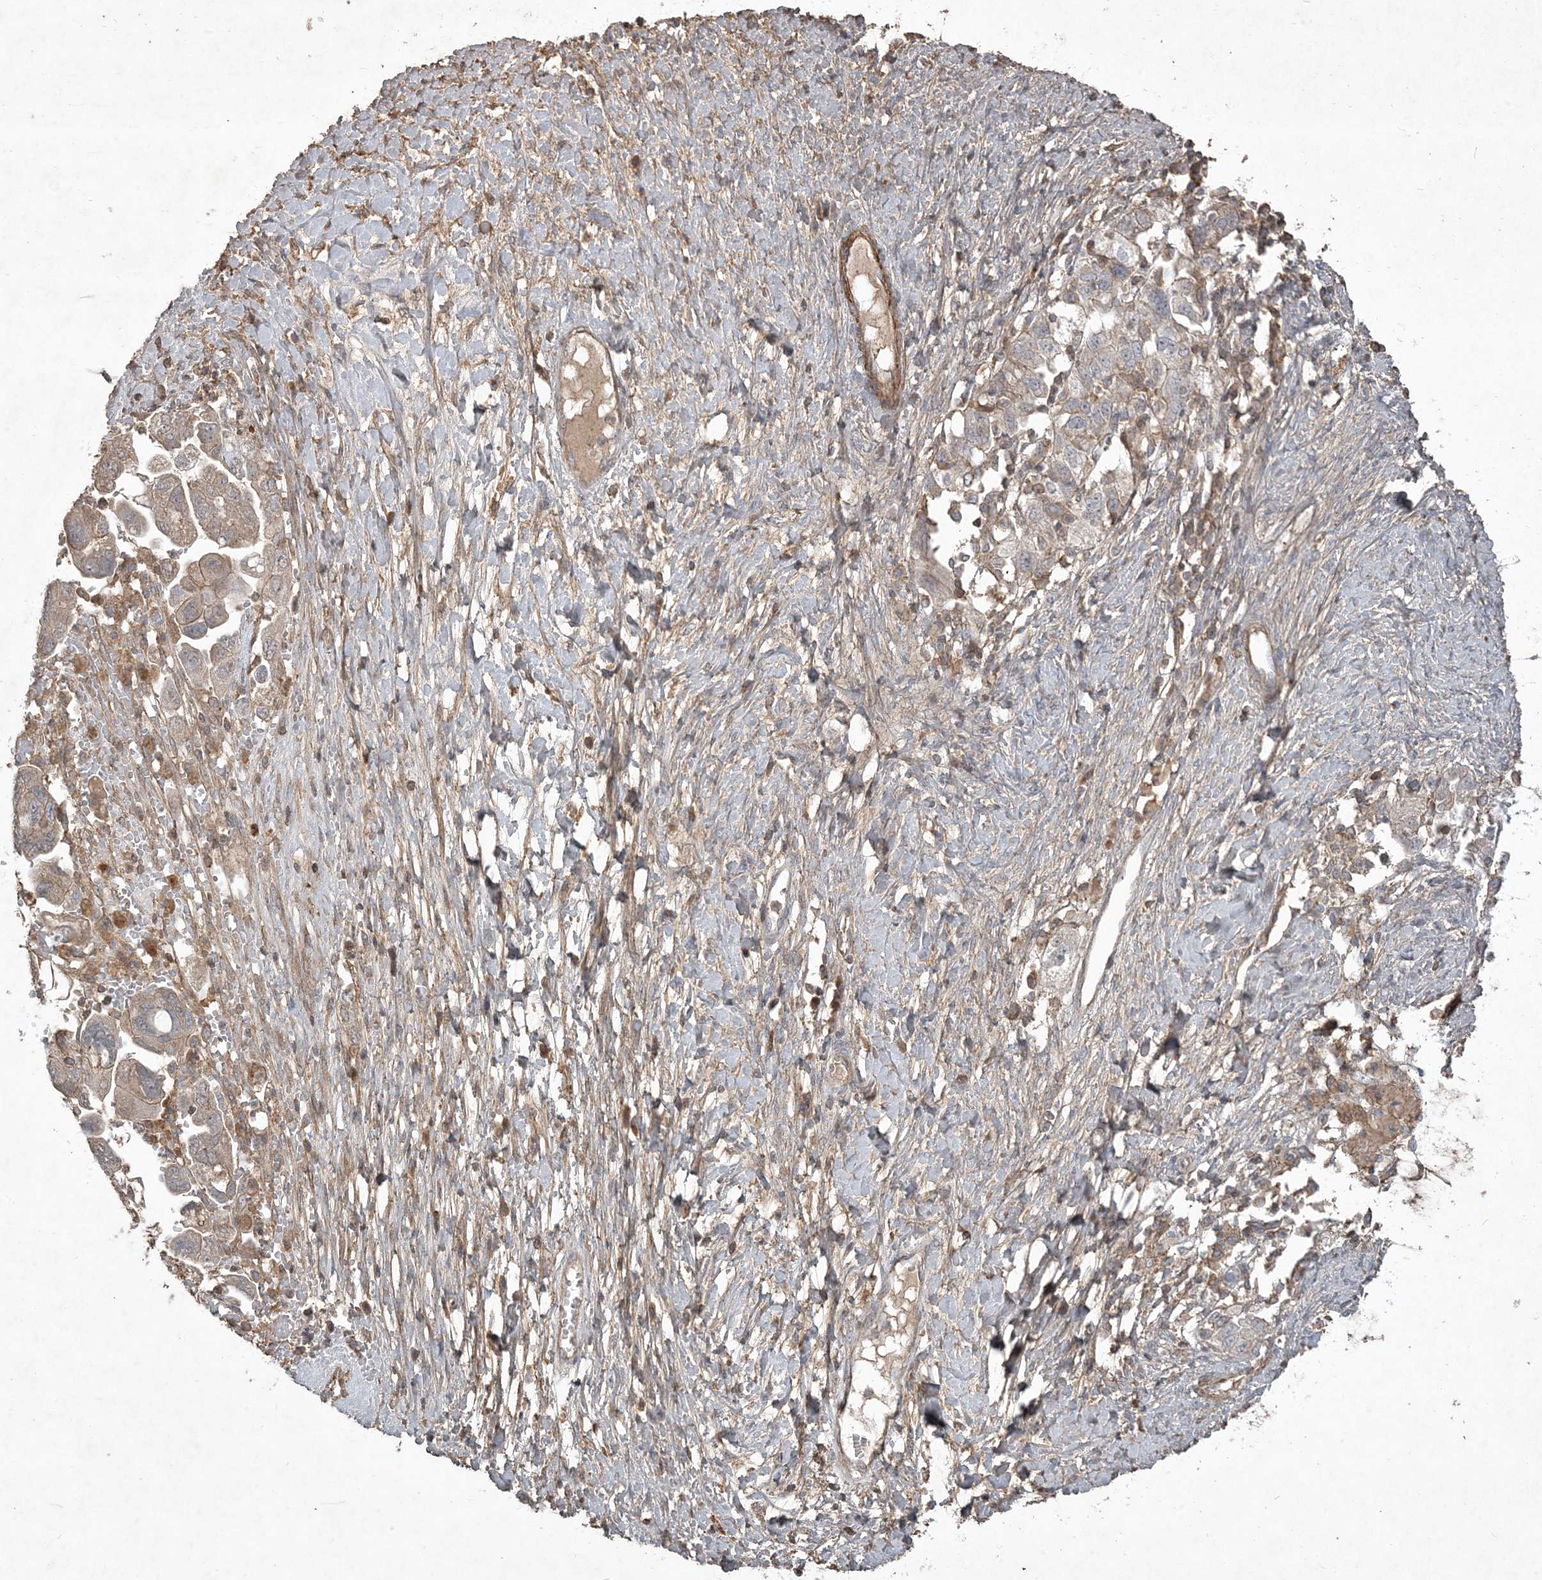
{"staining": {"intensity": "weak", "quantity": "<25%", "location": "cytoplasmic/membranous"}, "tissue": "ovarian cancer", "cell_type": "Tumor cells", "image_type": "cancer", "snomed": [{"axis": "morphology", "description": "Carcinoma, NOS"}, {"axis": "morphology", "description": "Cystadenocarcinoma, serous, NOS"}, {"axis": "topography", "description": "Ovary"}], "caption": "The histopathology image reveals no staining of tumor cells in ovarian serous cystadenocarcinoma. (Stains: DAB (3,3'-diaminobenzidine) immunohistochemistry with hematoxylin counter stain, Microscopy: brightfield microscopy at high magnification).", "gene": "PRRT3", "patient": {"sex": "female", "age": 69}}